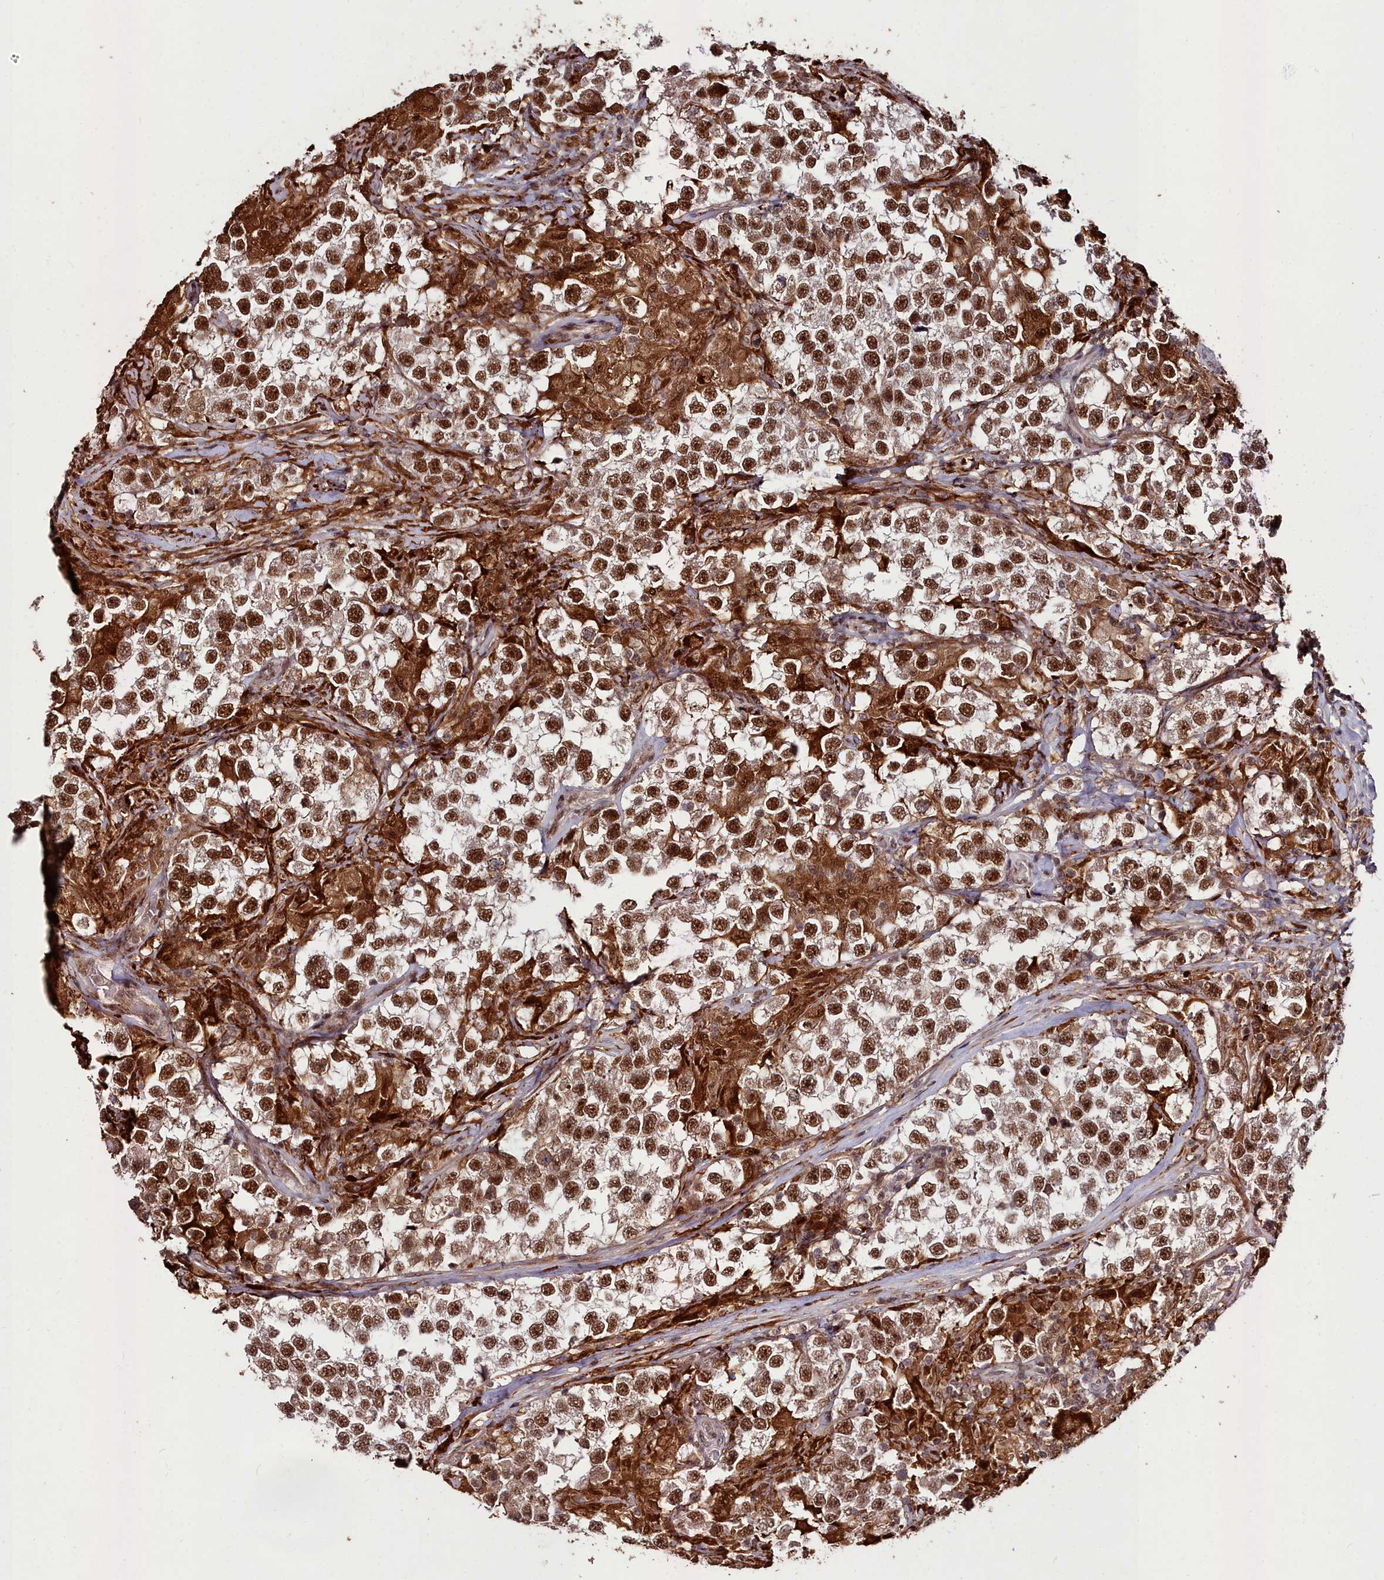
{"staining": {"intensity": "strong", "quantity": ">75%", "location": "nuclear"}, "tissue": "testis cancer", "cell_type": "Tumor cells", "image_type": "cancer", "snomed": [{"axis": "morphology", "description": "Seminoma, NOS"}, {"axis": "topography", "description": "Testis"}], "caption": "Strong nuclear positivity for a protein is identified in about >75% of tumor cells of testis cancer using immunohistochemistry (IHC).", "gene": "CXXC1", "patient": {"sex": "male", "age": 46}}